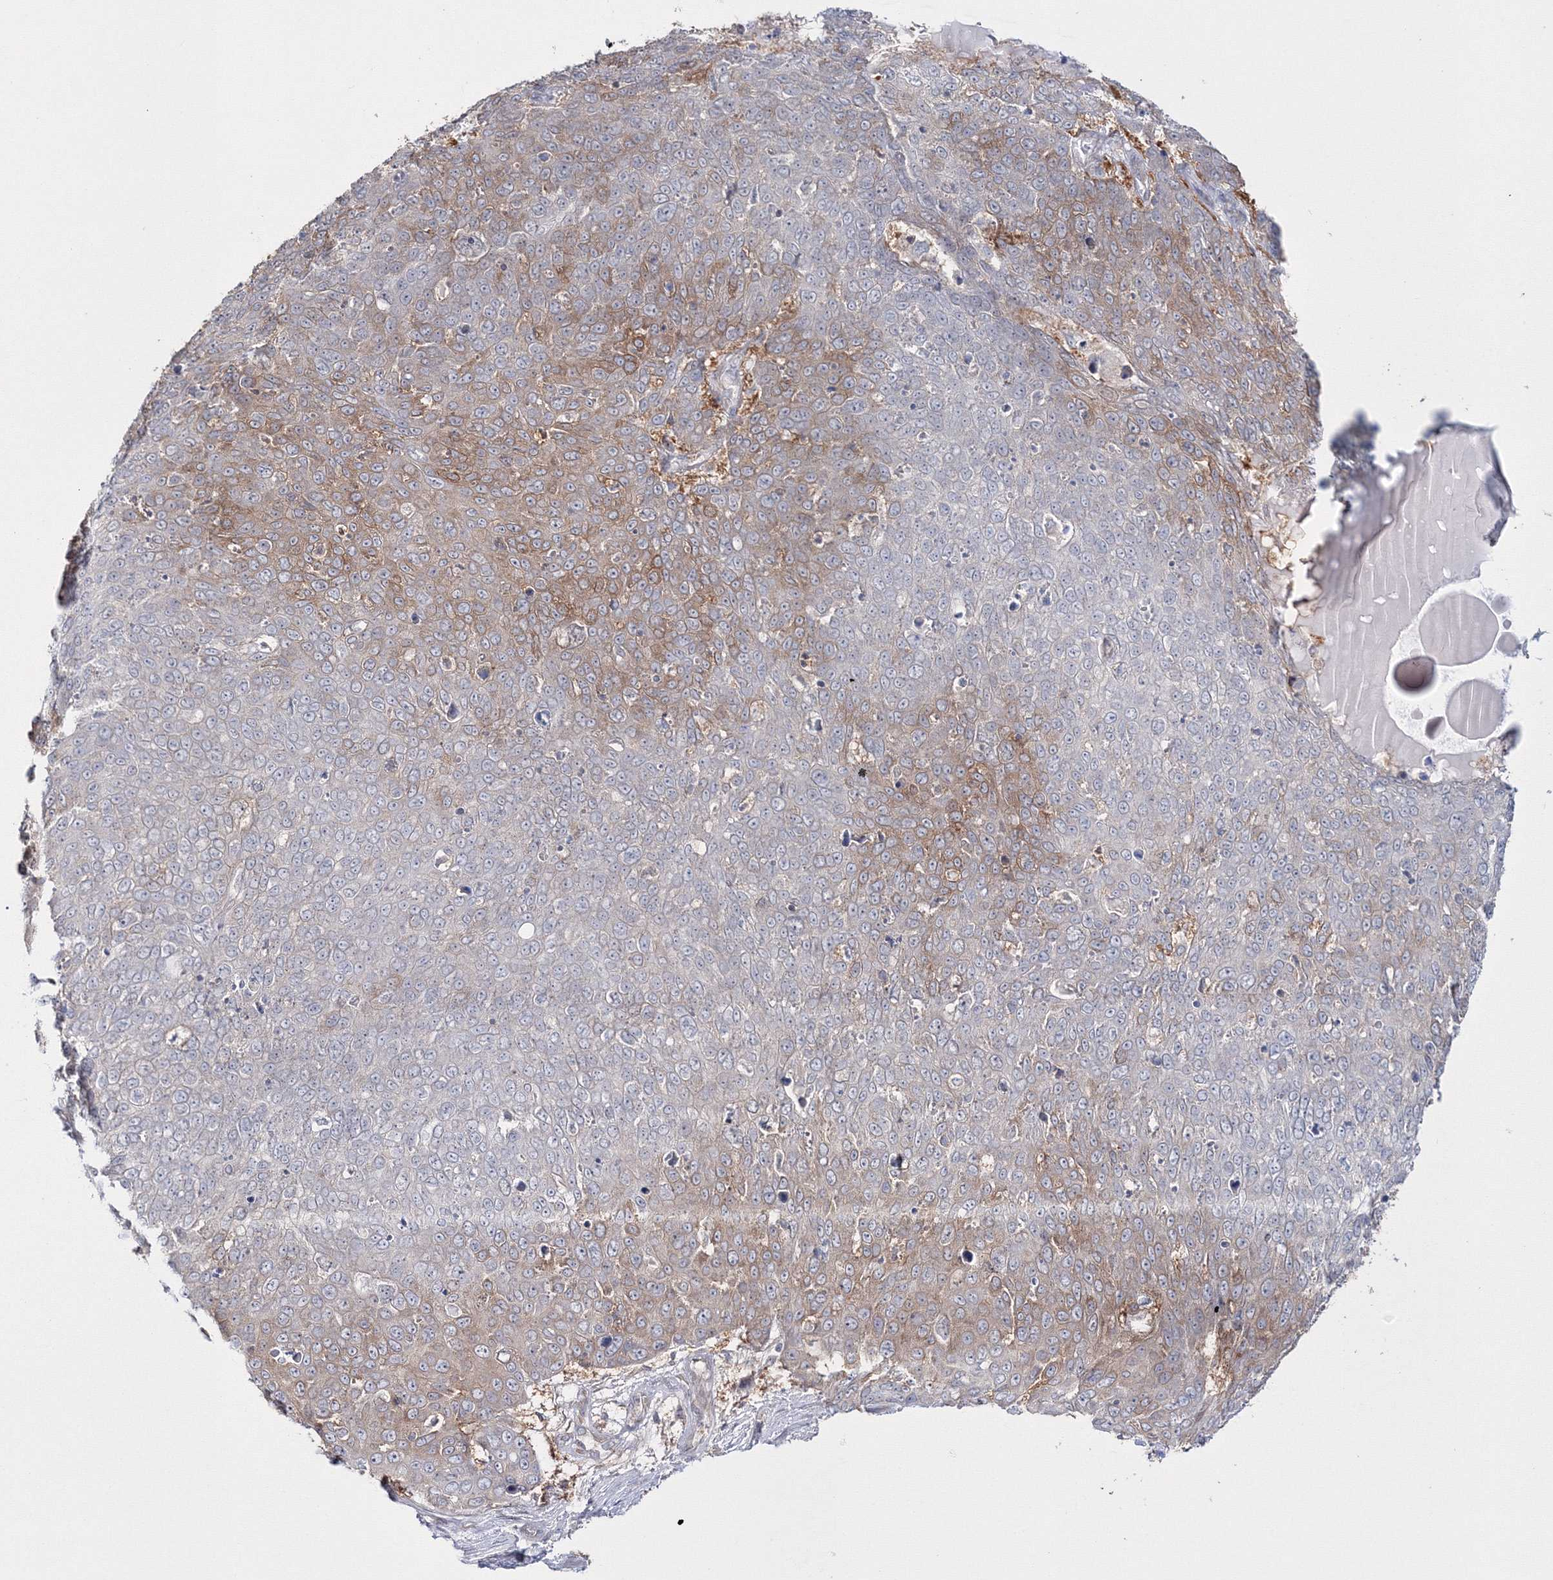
{"staining": {"intensity": "moderate", "quantity": "25%-75%", "location": "cytoplasmic/membranous"}, "tissue": "skin cancer", "cell_type": "Tumor cells", "image_type": "cancer", "snomed": [{"axis": "morphology", "description": "Squamous cell carcinoma, NOS"}, {"axis": "topography", "description": "Skin"}], "caption": "Immunohistochemical staining of skin cancer (squamous cell carcinoma) exhibits medium levels of moderate cytoplasmic/membranous expression in about 25%-75% of tumor cells.", "gene": "IPMK", "patient": {"sex": "male", "age": 71}}